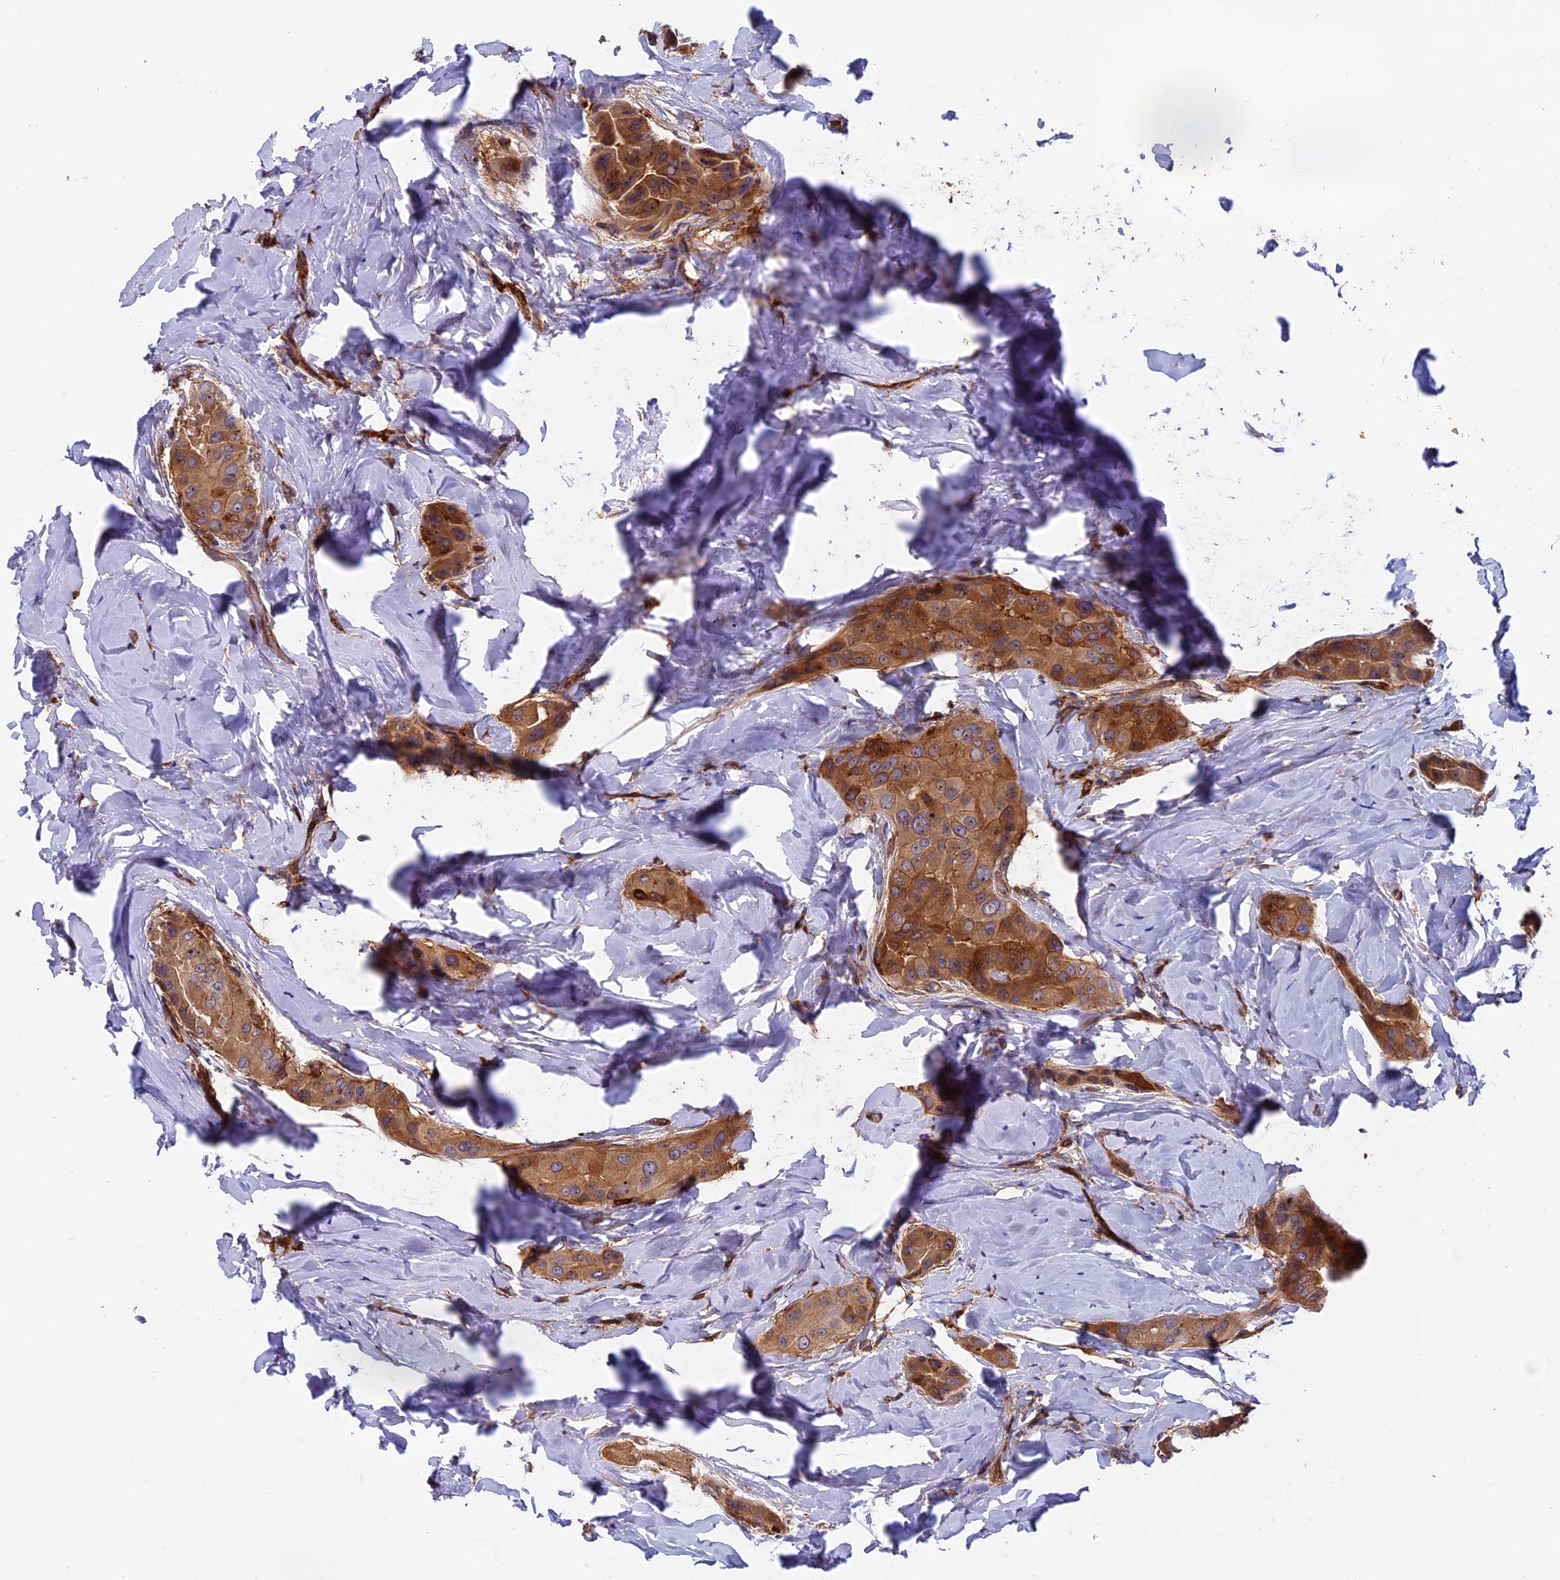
{"staining": {"intensity": "moderate", "quantity": ">75%", "location": "cytoplasmic/membranous"}, "tissue": "thyroid cancer", "cell_type": "Tumor cells", "image_type": "cancer", "snomed": [{"axis": "morphology", "description": "Papillary adenocarcinoma, NOS"}, {"axis": "topography", "description": "Thyroid gland"}], "caption": "The micrograph exhibits immunohistochemical staining of thyroid cancer. There is moderate cytoplasmic/membranous expression is identified in approximately >75% of tumor cells.", "gene": "EHBP1L1", "patient": {"sex": "male", "age": 33}}